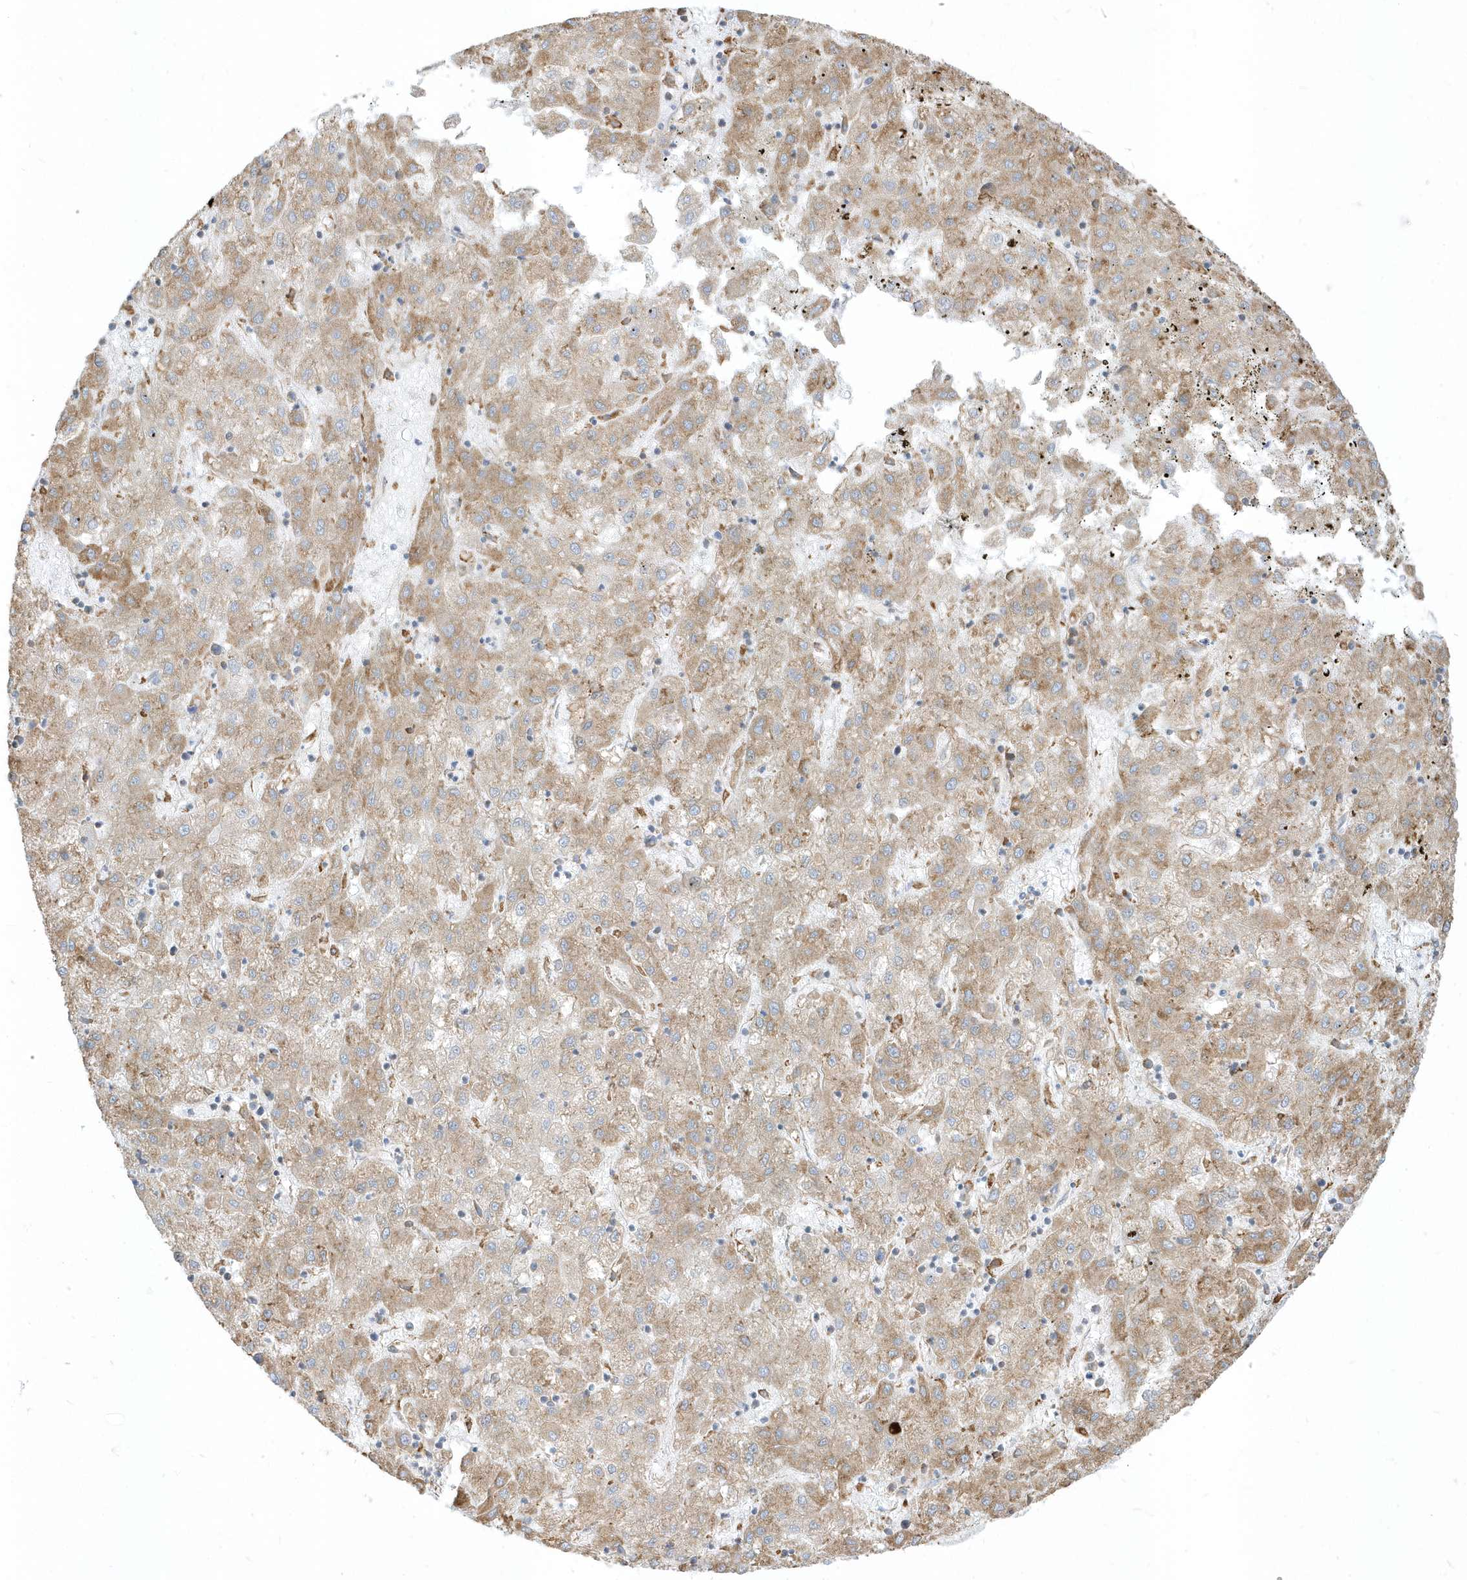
{"staining": {"intensity": "moderate", "quantity": ">75%", "location": "cytoplasmic/membranous"}, "tissue": "liver cancer", "cell_type": "Tumor cells", "image_type": "cancer", "snomed": [{"axis": "morphology", "description": "Carcinoma, Hepatocellular, NOS"}, {"axis": "topography", "description": "Liver"}], "caption": "The image displays immunohistochemical staining of liver cancer (hepatocellular carcinoma). There is moderate cytoplasmic/membranous staining is appreciated in about >75% of tumor cells.", "gene": "PDIA6", "patient": {"sex": "male", "age": 72}}